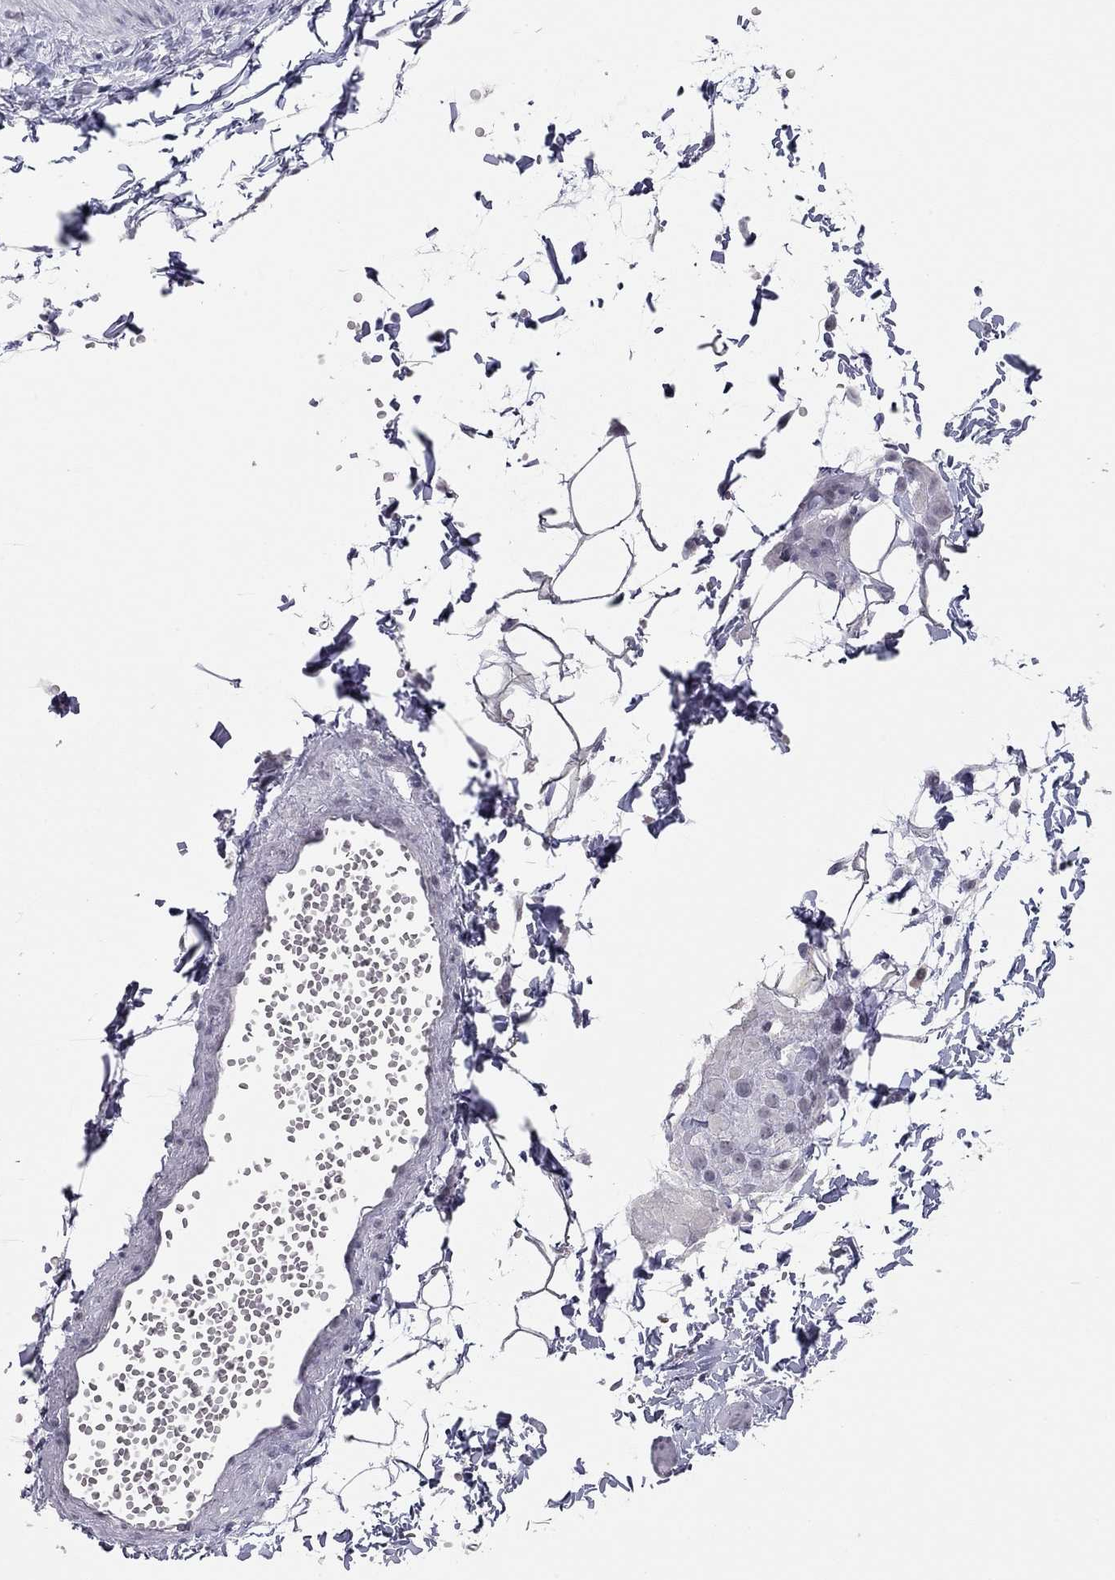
{"staining": {"intensity": "negative", "quantity": "none", "location": "none"}, "tissue": "adipose tissue", "cell_type": "Adipocytes", "image_type": "normal", "snomed": [{"axis": "morphology", "description": "Normal tissue, NOS"}, {"axis": "topography", "description": "Smooth muscle"}, {"axis": "topography", "description": "Peripheral nerve tissue"}], "caption": "A high-resolution histopathology image shows immunohistochemistry (IHC) staining of benign adipose tissue, which shows no significant expression in adipocytes.", "gene": "DOT1L", "patient": {"sex": "male", "age": 22}}